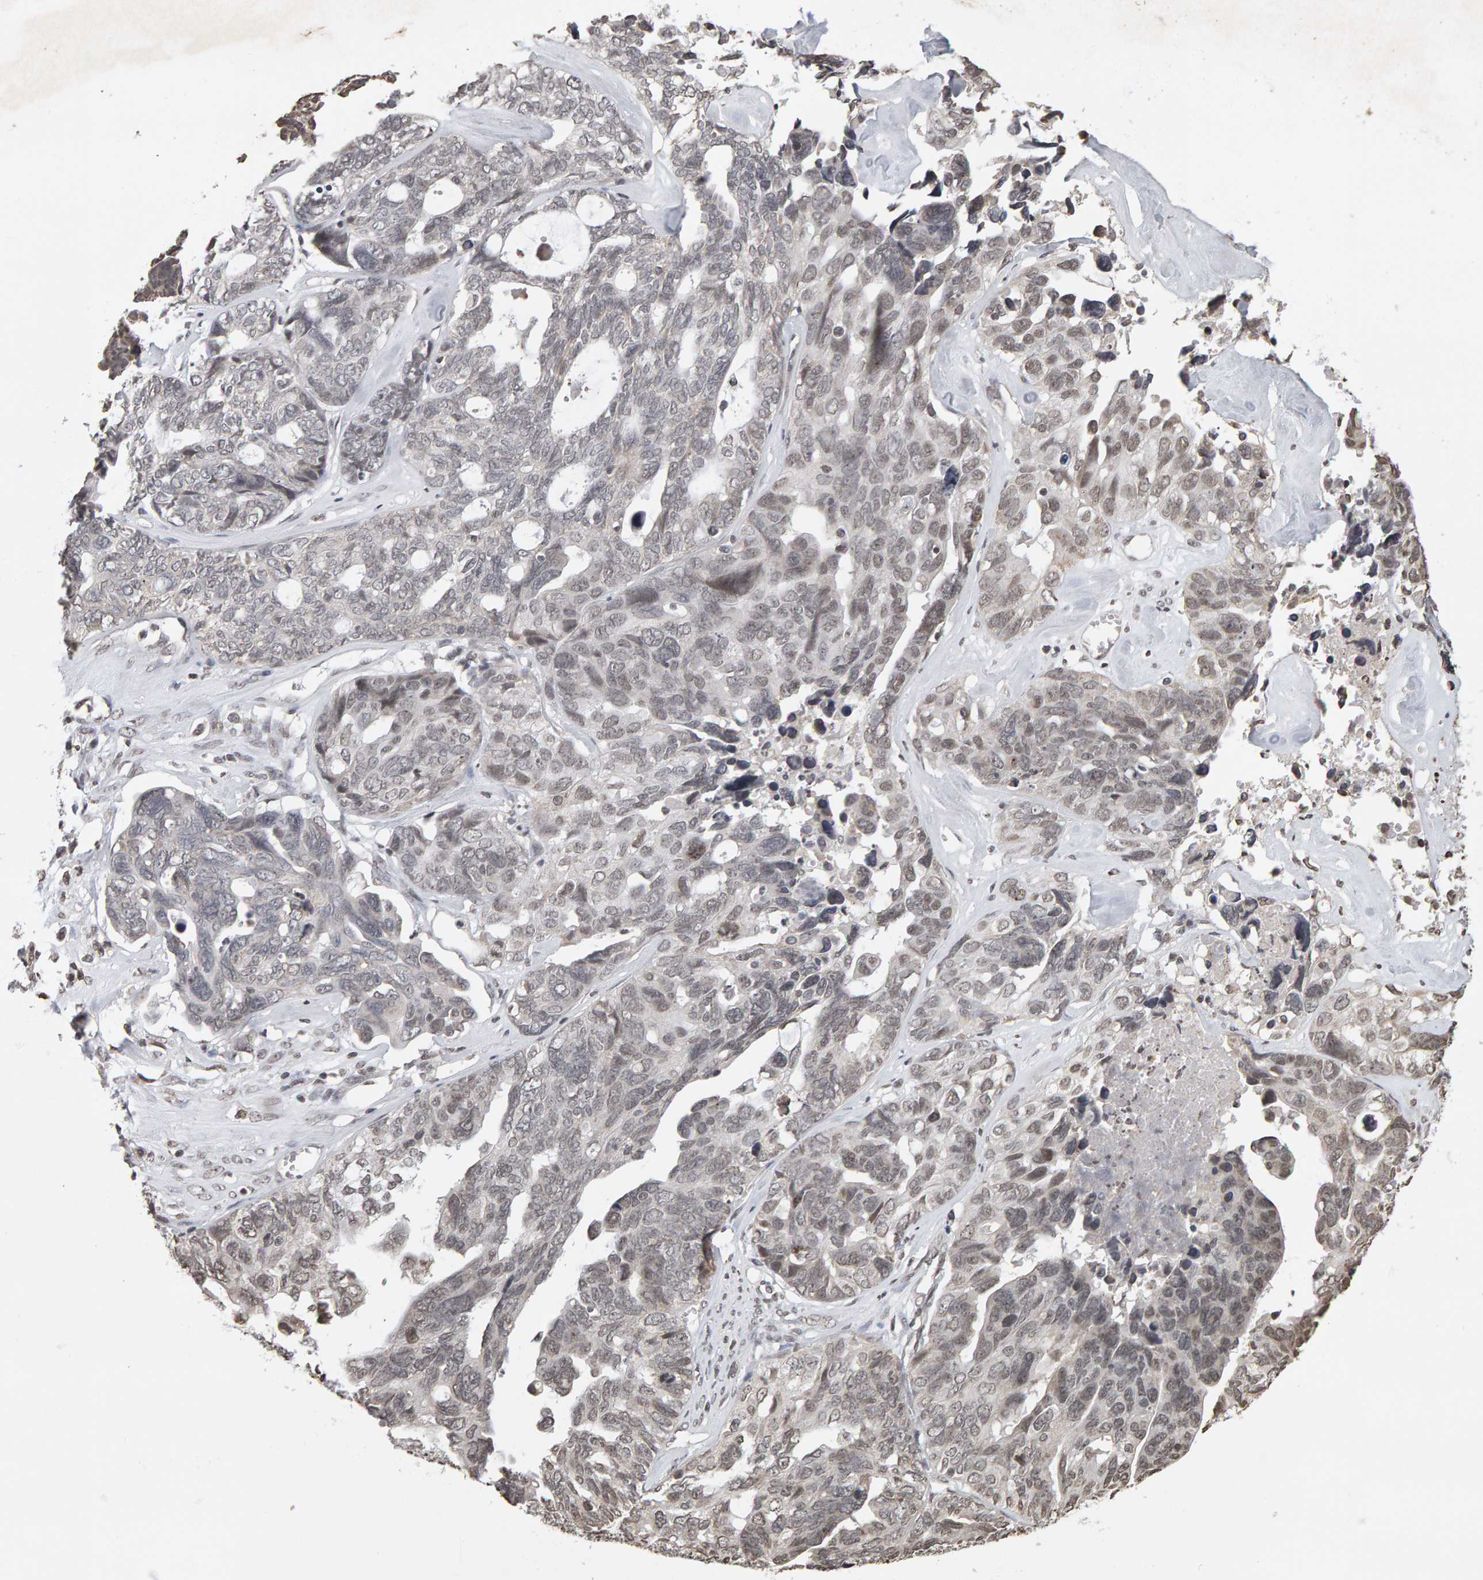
{"staining": {"intensity": "weak", "quantity": "<25%", "location": "nuclear"}, "tissue": "ovarian cancer", "cell_type": "Tumor cells", "image_type": "cancer", "snomed": [{"axis": "morphology", "description": "Cystadenocarcinoma, serous, NOS"}, {"axis": "topography", "description": "Ovary"}], "caption": "There is no significant staining in tumor cells of ovarian cancer.", "gene": "AFF4", "patient": {"sex": "female", "age": 79}}